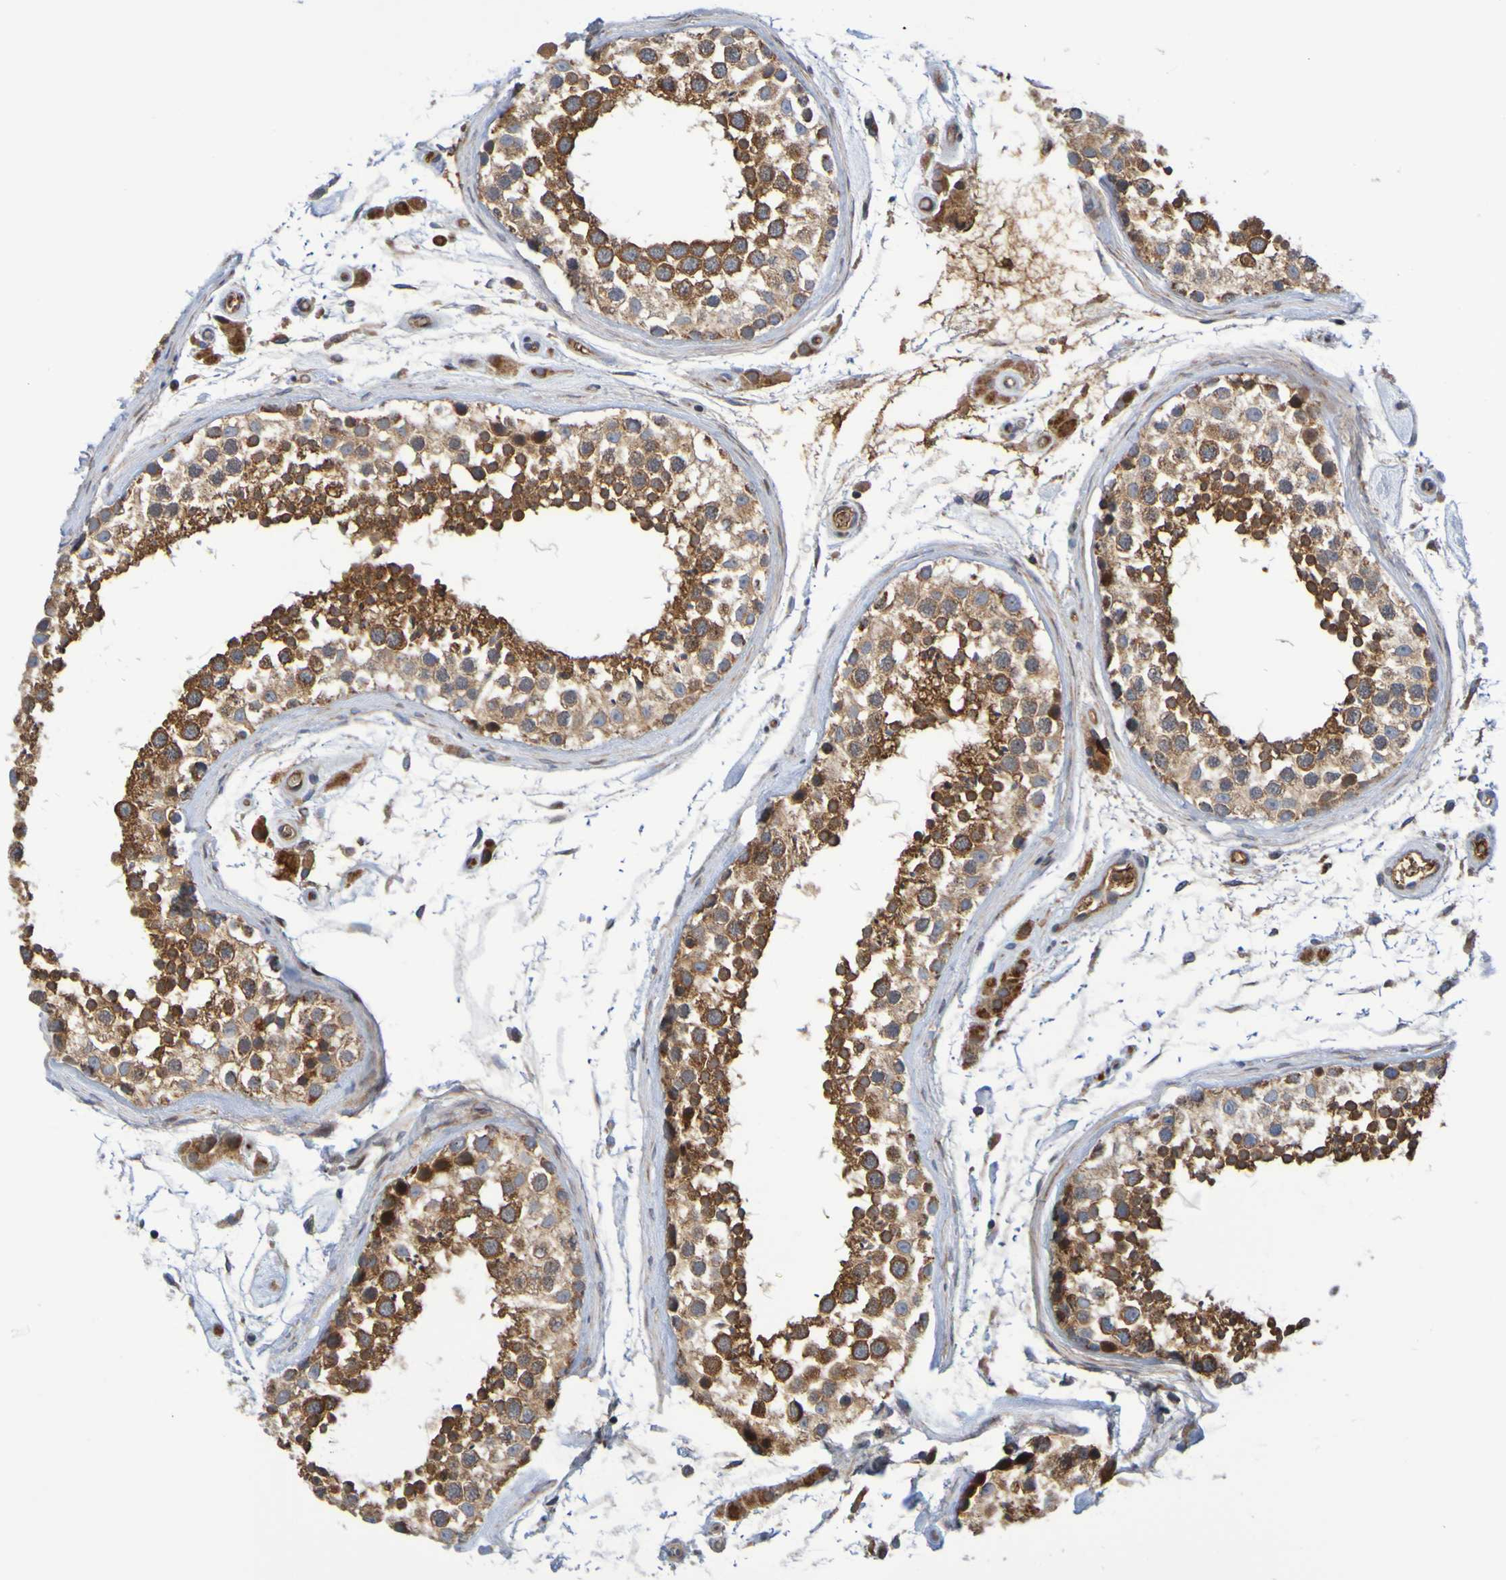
{"staining": {"intensity": "strong", "quantity": "25%-75%", "location": "cytoplasmic/membranous"}, "tissue": "testis", "cell_type": "Cells in seminiferous ducts", "image_type": "normal", "snomed": [{"axis": "morphology", "description": "Normal tissue, NOS"}, {"axis": "topography", "description": "Testis"}], "caption": "The histopathology image displays immunohistochemical staining of normal testis. There is strong cytoplasmic/membranous staining is appreciated in about 25%-75% of cells in seminiferous ducts. Using DAB (brown) and hematoxylin (blue) stains, captured at high magnification using brightfield microscopy.", "gene": "CCDC51", "patient": {"sex": "male", "age": 46}}